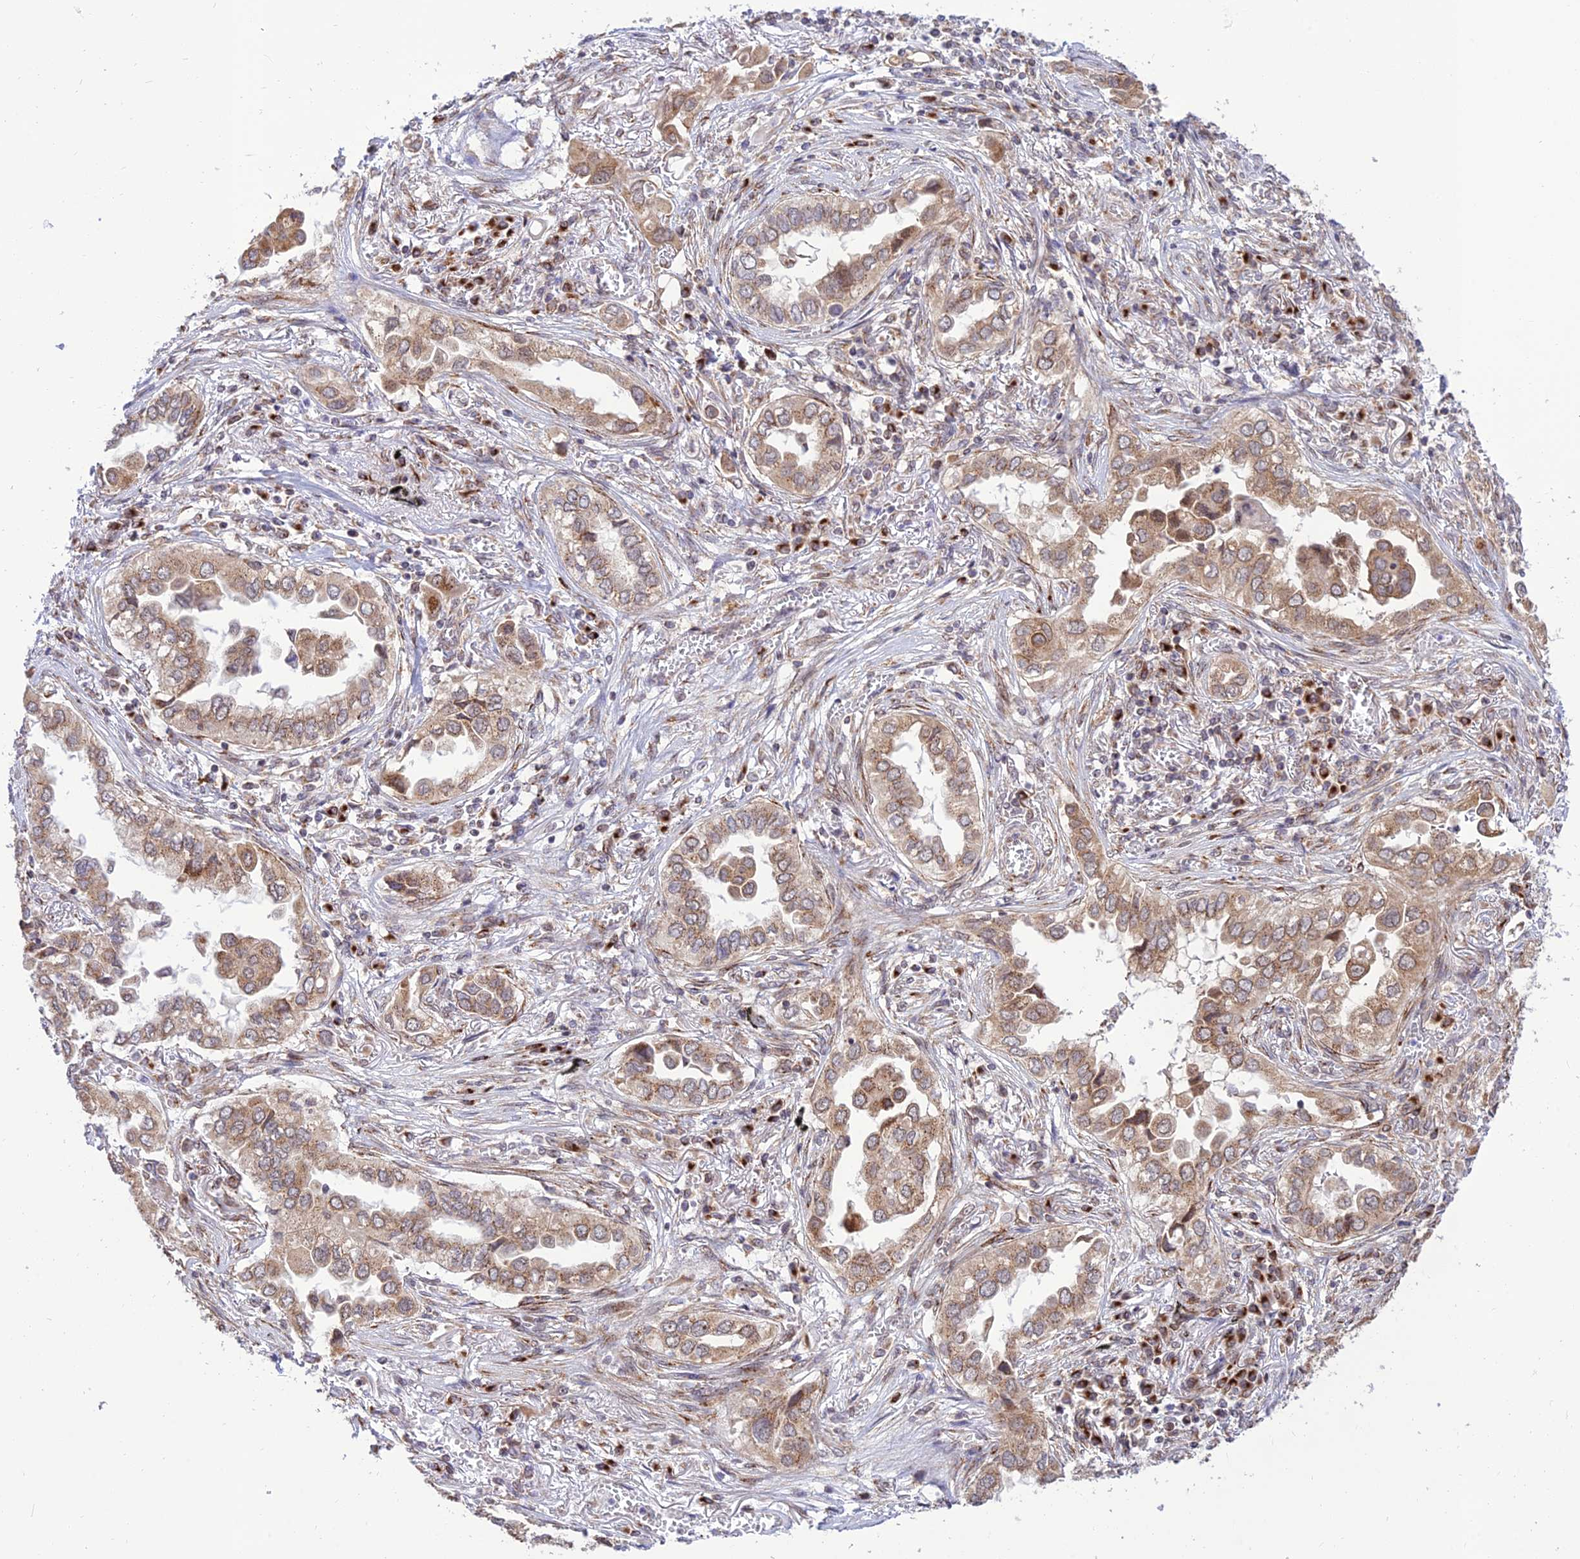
{"staining": {"intensity": "moderate", "quantity": ">75%", "location": "cytoplasmic/membranous"}, "tissue": "lung cancer", "cell_type": "Tumor cells", "image_type": "cancer", "snomed": [{"axis": "morphology", "description": "Adenocarcinoma, NOS"}, {"axis": "topography", "description": "Lung"}], "caption": "Brown immunohistochemical staining in lung adenocarcinoma shows moderate cytoplasmic/membranous staining in approximately >75% of tumor cells.", "gene": "GOLGA3", "patient": {"sex": "female", "age": 76}}